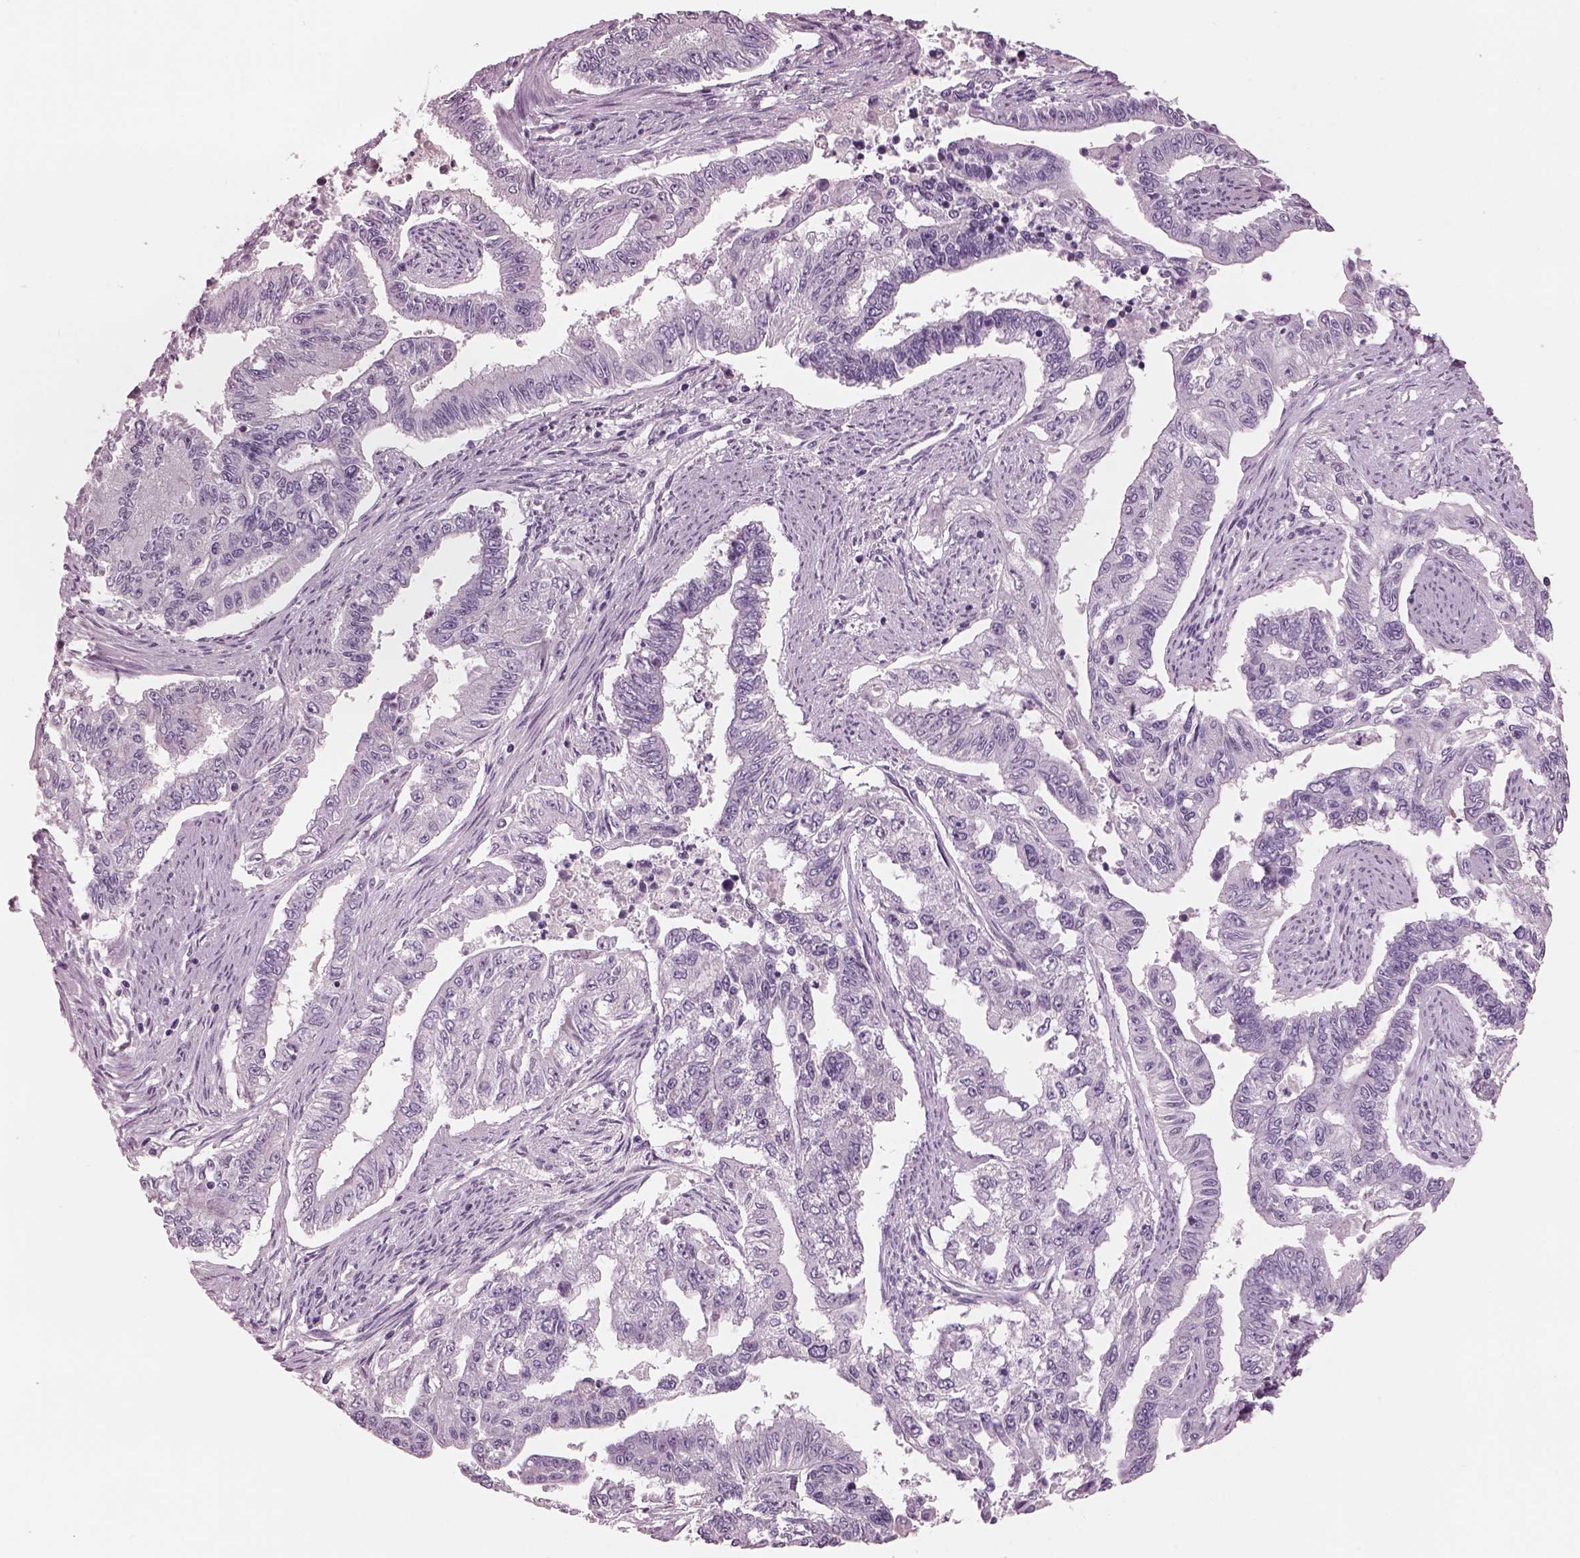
{"staining": {"intensity": "negative", "quantity": "none", "location": "none"}, "tissue": "endometrial cancer", "cell_type": "Tumor cells", "image_type": "cancer", "snomed": [{"axis": "morphology", "description": "Adenocarcinoma, NOS"}, {"axis": "topography", "description": "Uterus"}], "caption": "Immunohistochemistry of human endometrial cancer (adenocarcinoma) demonstrates no positivity in tumor cells.", "gene": "PACRG", "patient": {"sex": "female", "age": 59}}